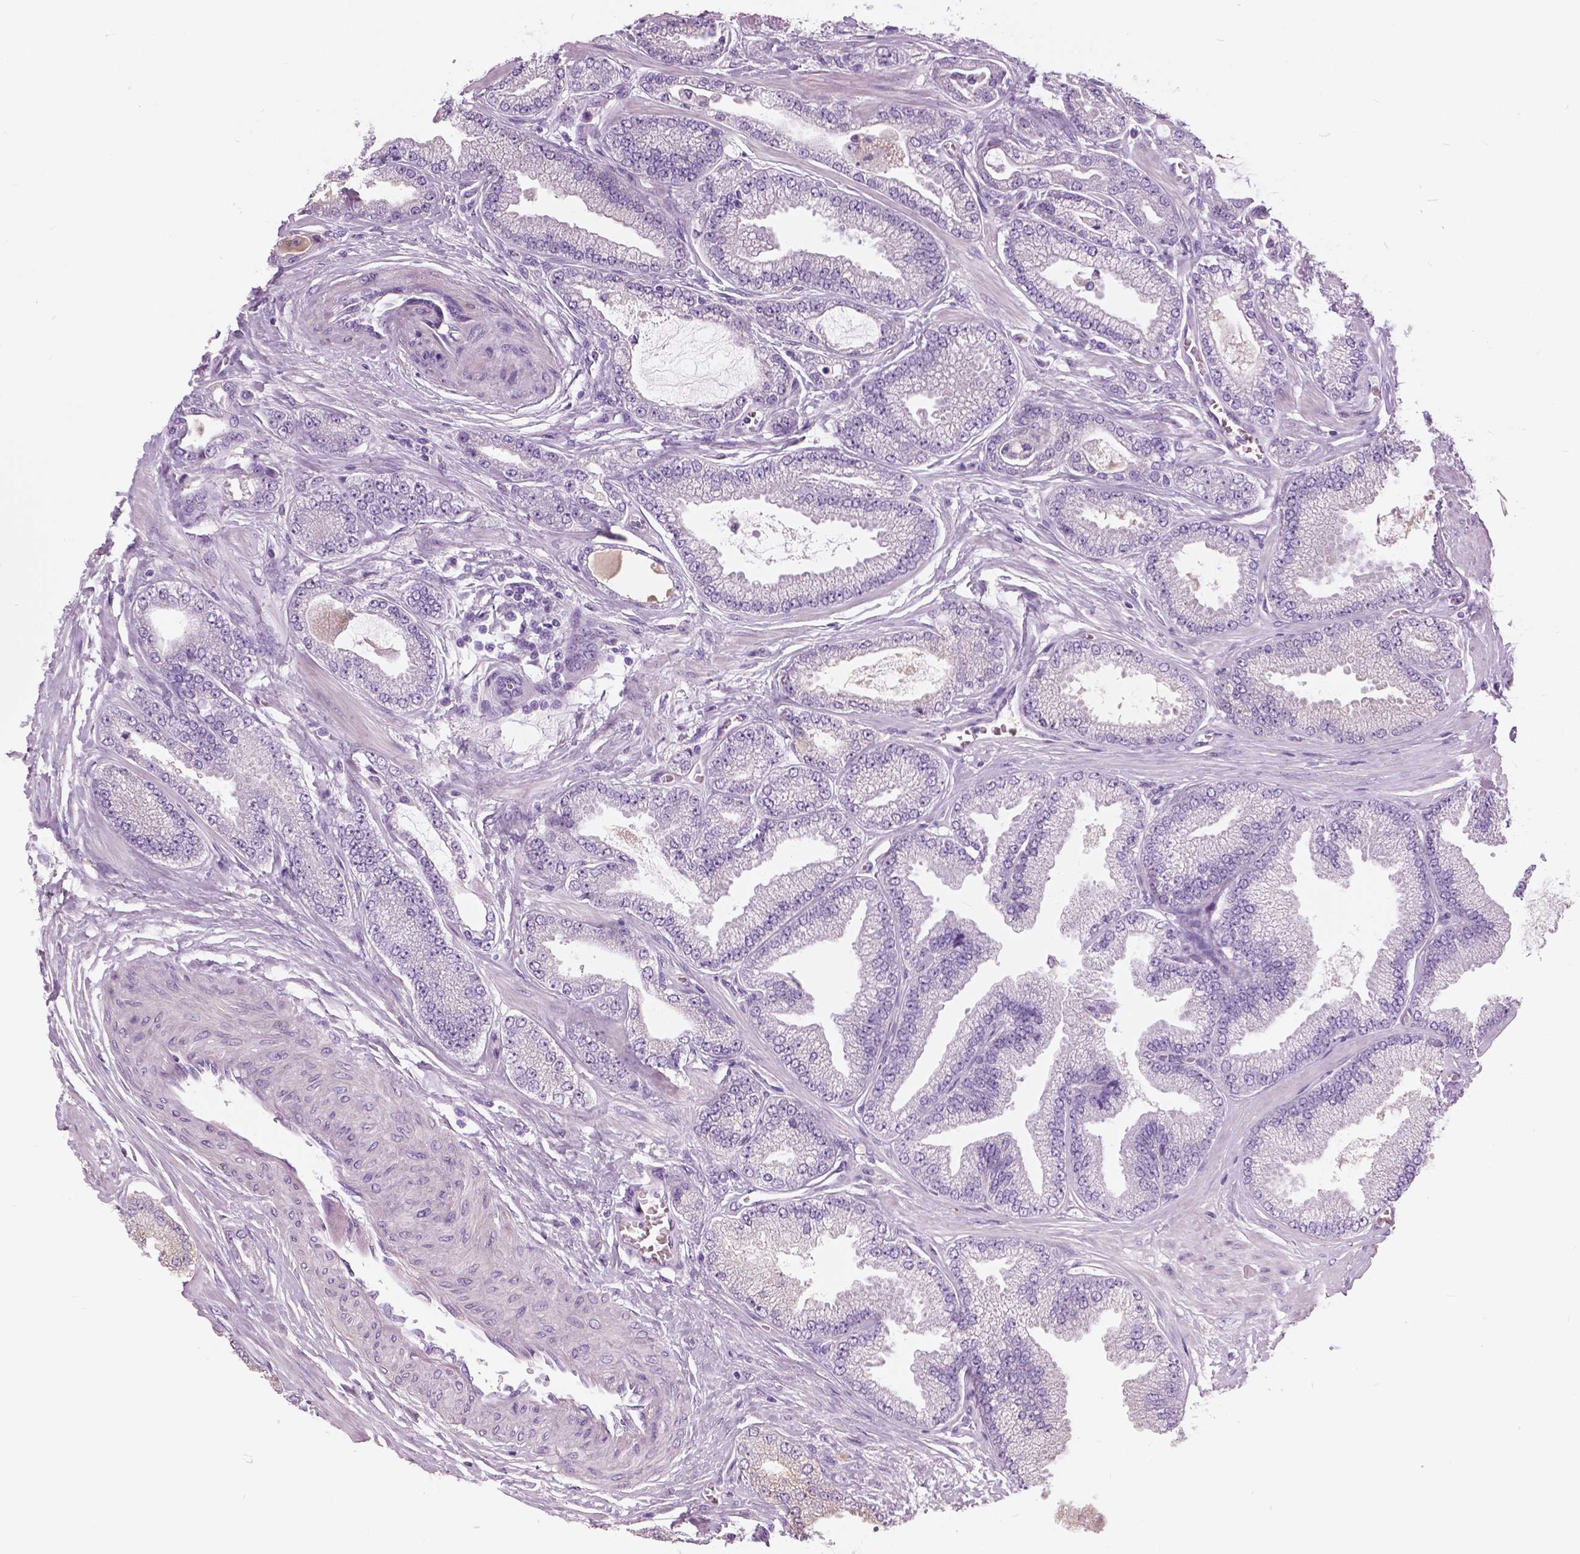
{"staining": {"intensity": "negative", "quantity": "none", "location": "none"}, "tissue": "prostate cancer", "cell_type": "Tumor cells", "image_type": "cancer", "snomed": [{"axis": "morphology", "description": "Adenocarcinoma, Low grade"}, {"axis": "topography", "description": "Prostate"}], "caption": "A photomicrograph of human prostate cancer (adenocarcinoma (low-grade)) is negative for staining in tumor cells.", "gene": "SERPINI1", "patient": {"sex": "male", "age": 55}}